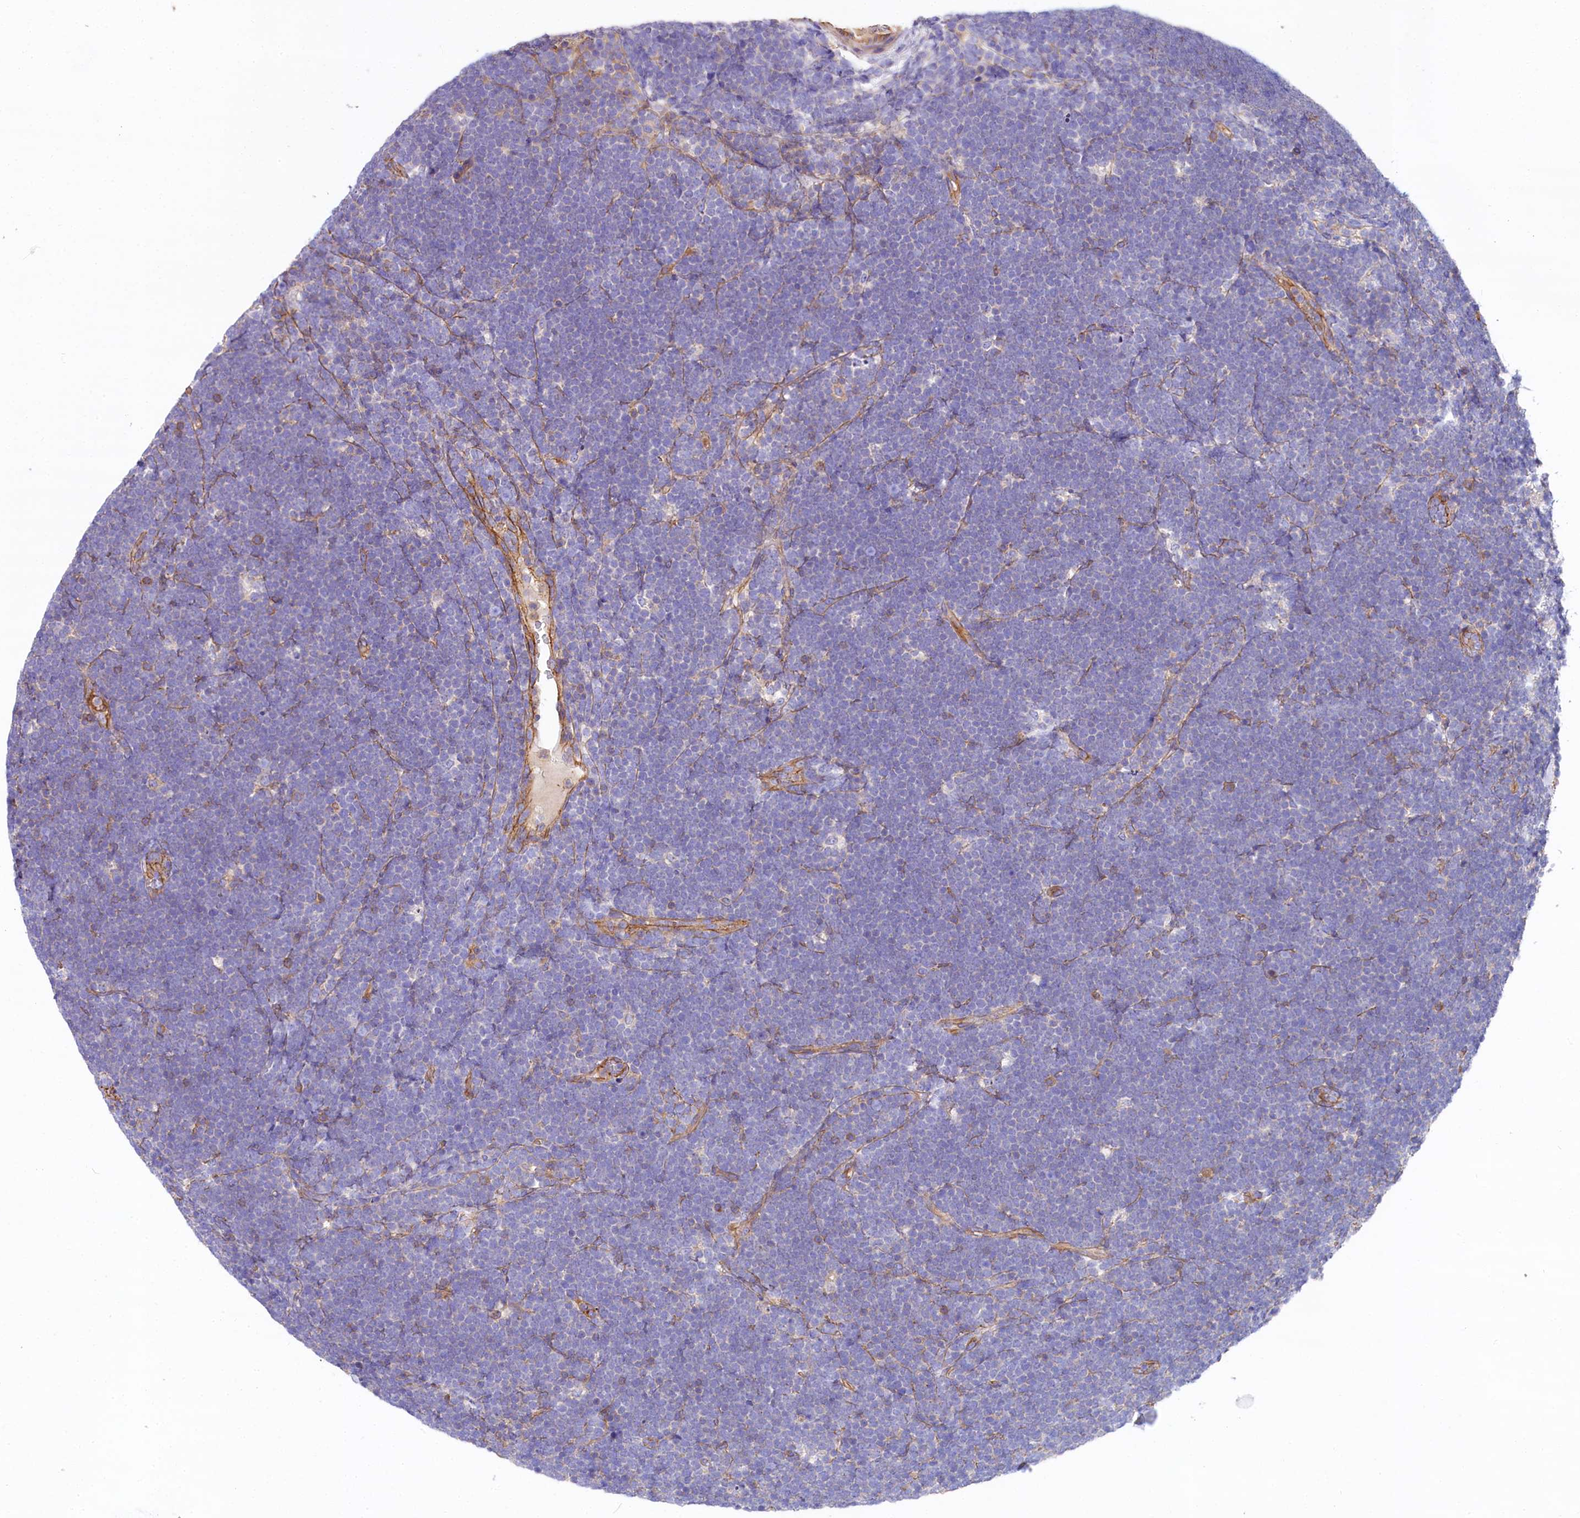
{"staining": {"intensity": "negative", "quantity": "none", "location": "none"}, "tissue": "lymphoma", "cell_type": "Tumor cells", "image_type": "cancer", "snomed": [{"axis": "morphology", "description": "Malignant lymphoma, non-Hodgkin's type, High grade"}, {"axis": "topography", "description": "Lymph node"}], "caption": "High power microscopy micrograph of an immunohistochemistry histopathology image of high-grade malignant lymphoma, non-Hodgkin's type, revealing no significant staining in tumor cells.", "gene": "FCHSD2", "patient": {"sex": "male", "age": 13}}